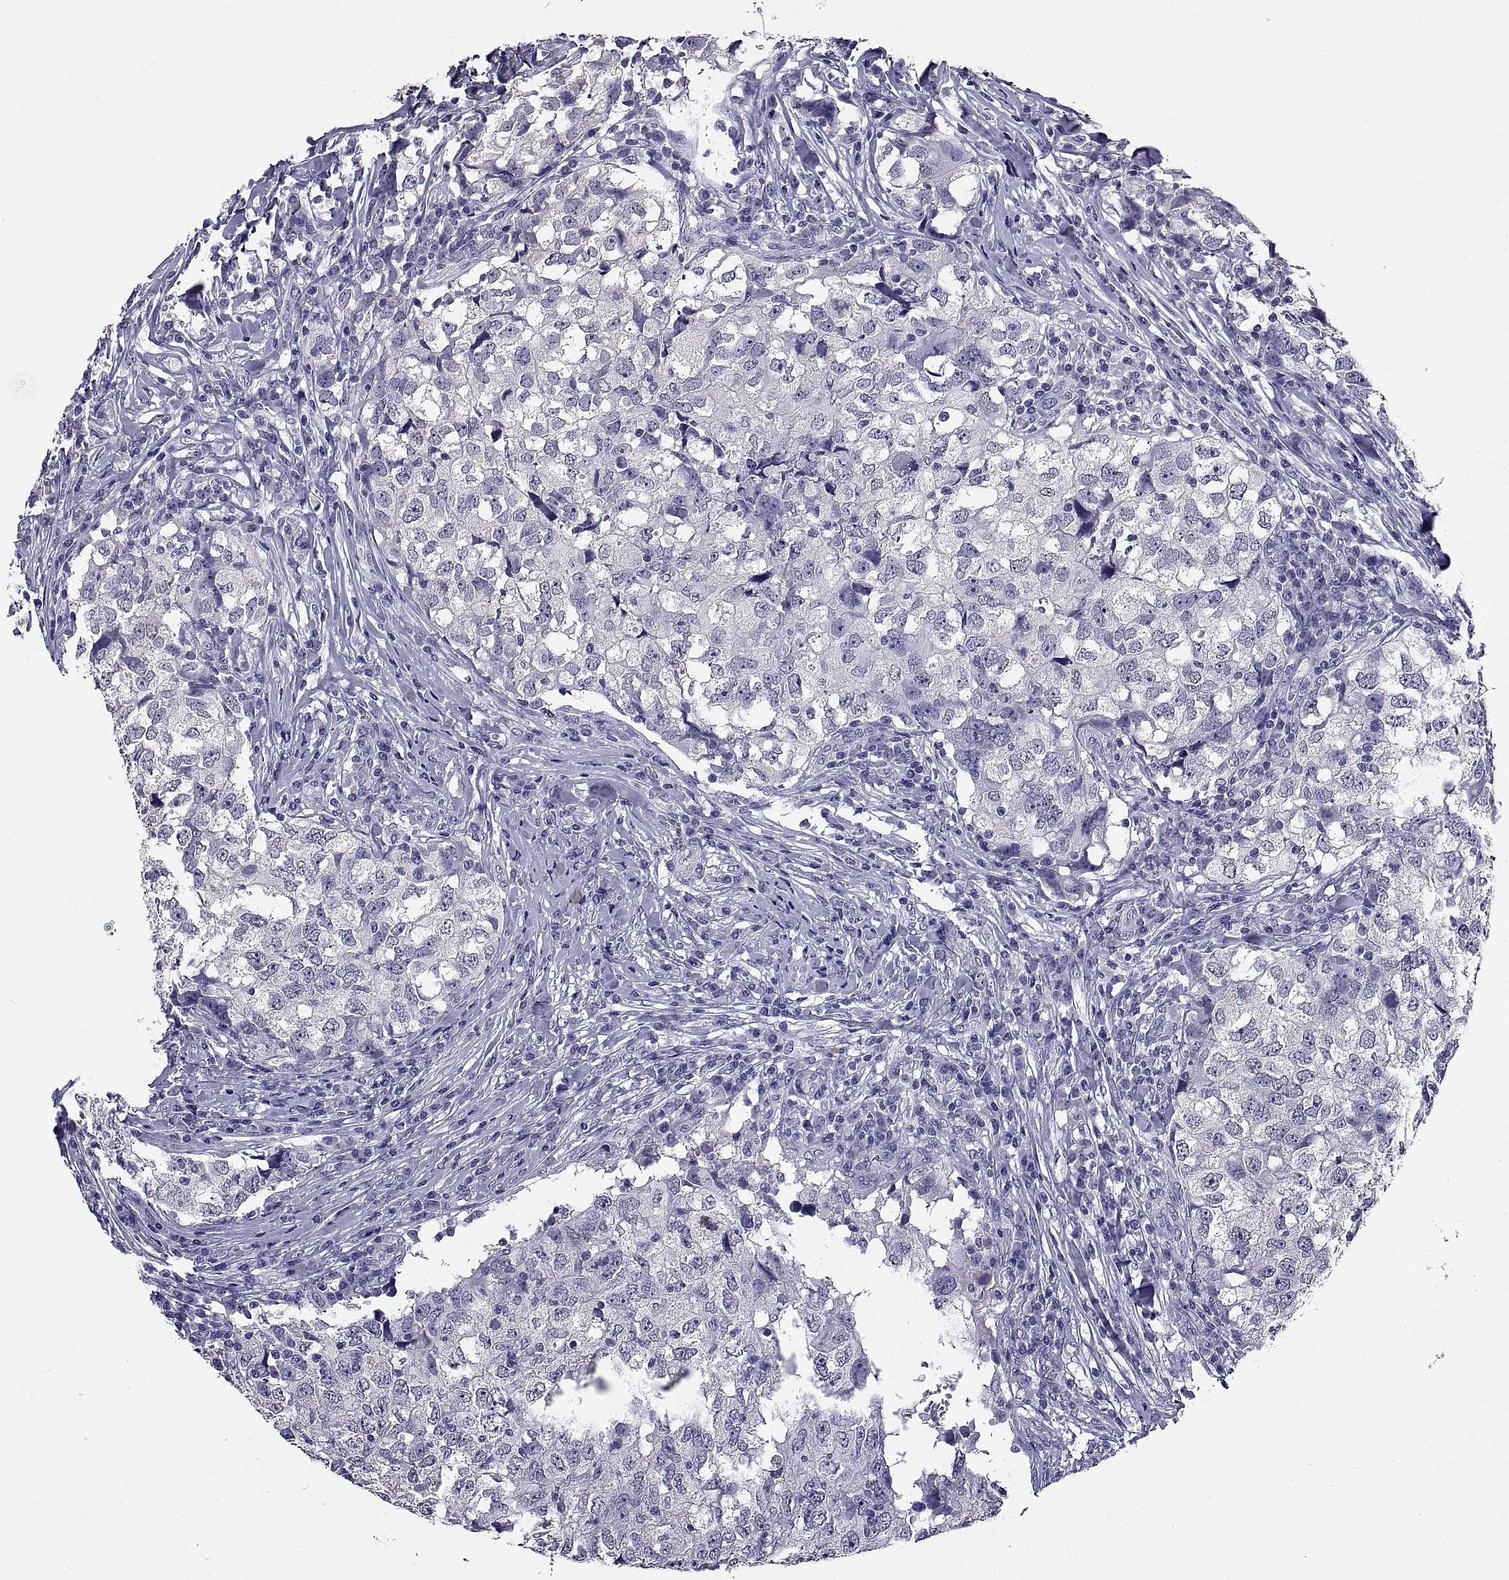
{"staining": {"intensity": "negative", "quantity": "none", "location": "none"}, "tissue": "breast cancer", "cell_type": "Tumor cells", "image_type": "cancer", "snomed": [{"axis": "morphology", "description": "Duct carcinoma"}, {"axis": "topography", "description": "Breast"}], "caption": "Protein analysis of breast cancer displays no significant positivity in tumor cells. (DAB immunohistochemistry with hematoxylin counter stain).", "gene": "TGFBR3L", "patient": {"sex": "female", "age": 30}}